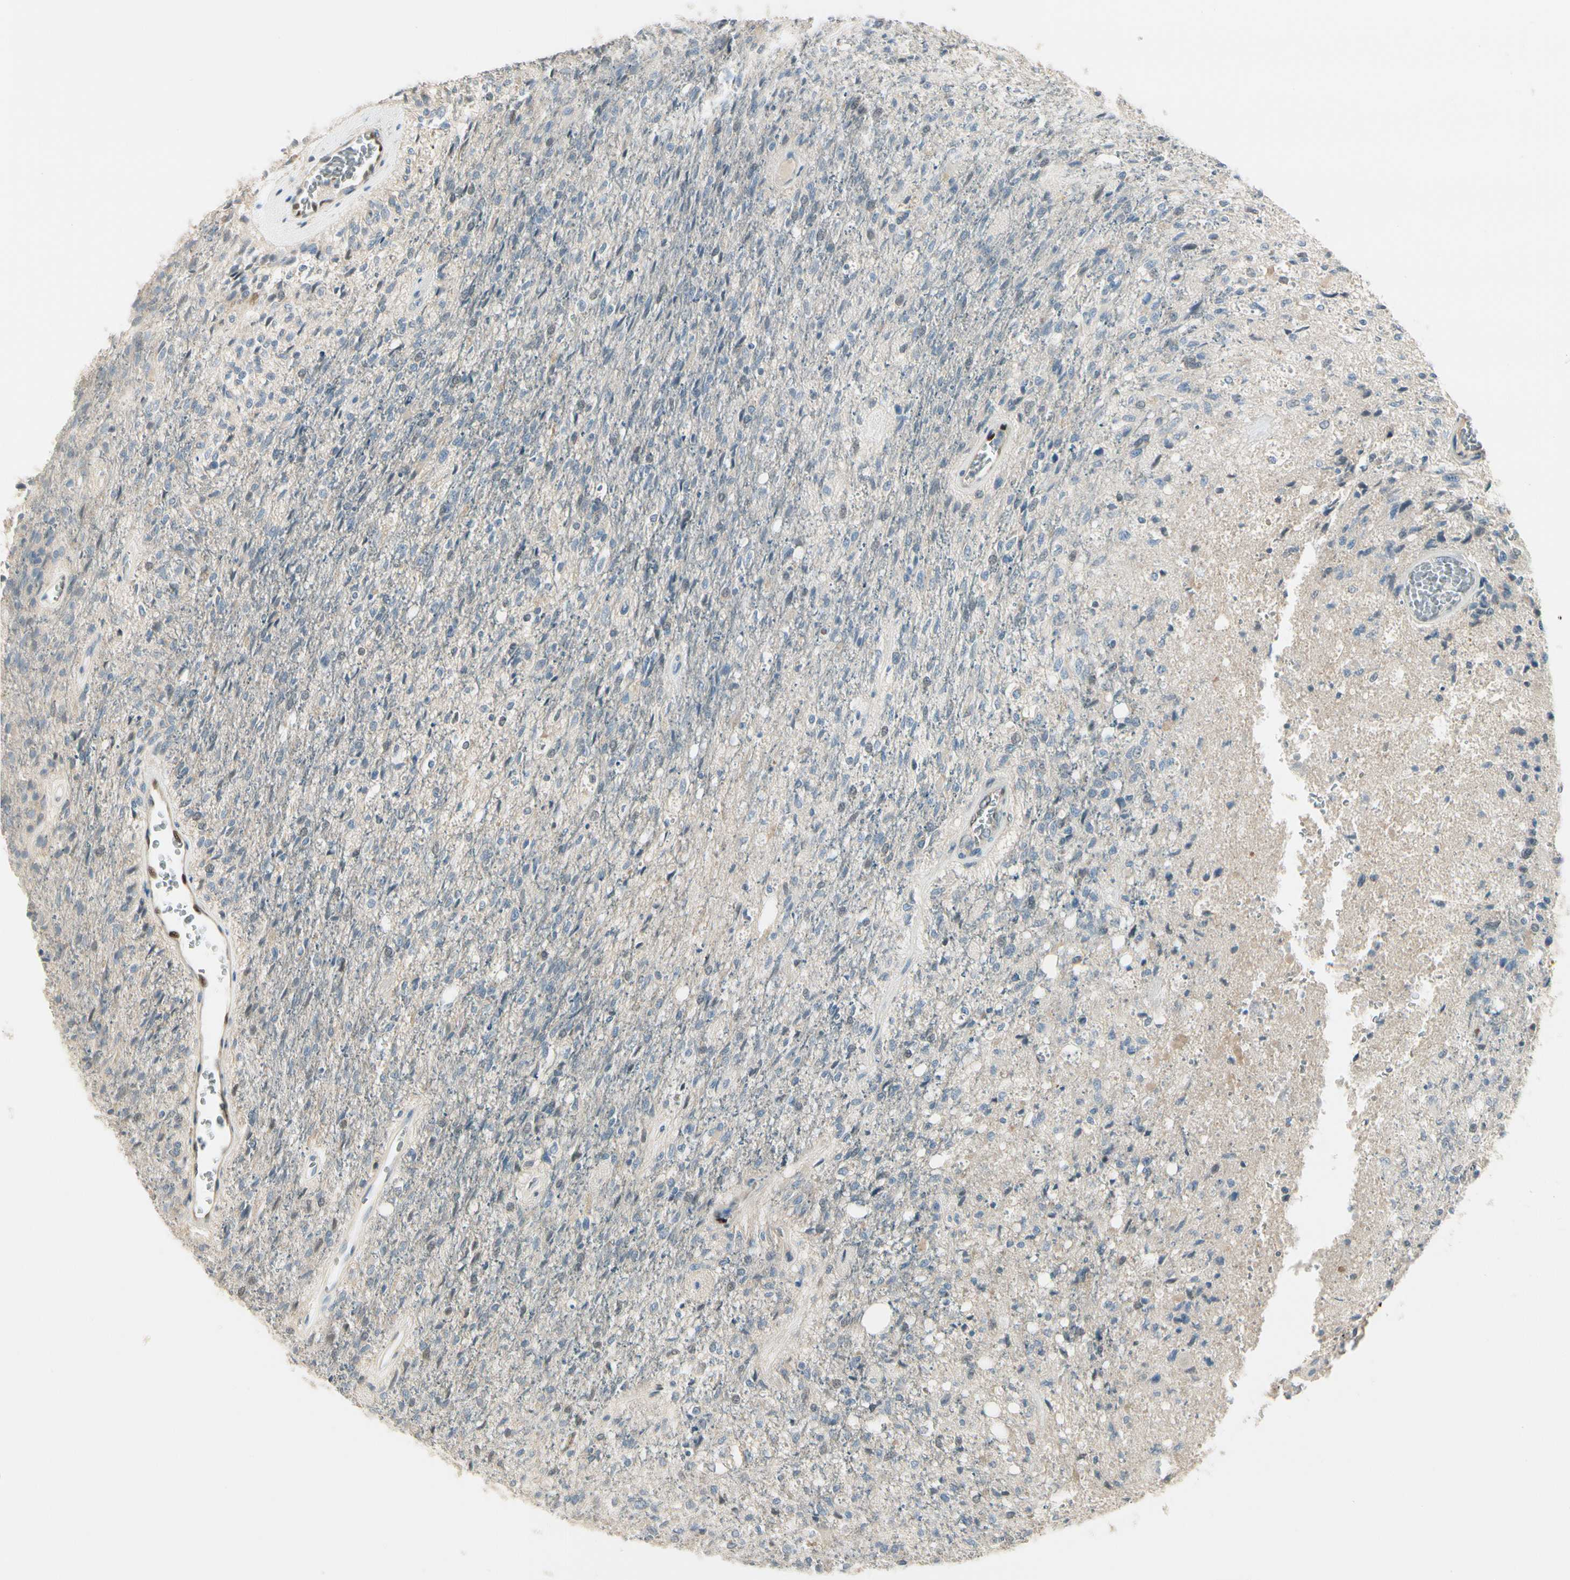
{"staining": {"intensity": "negative", "quantity": "none", "location": "none"}, "tissue": "glioma", "cell_type": "Tumor cells", "image_type": "cancer", "snomed": [{"axis": "morphology", "description": "Normal tissue, NOS"}, {"axis": "morphology", "description": "Glioma, malignant, High grade"}, {"axis": "topography", "description": "Cerebral cortex"}], "caption": "A micrograph of glioma stained for a protein shows no brown staining in tumor cells.", "gene": "CYP2E1", "patient": {"sex": "male", "age": 77}}